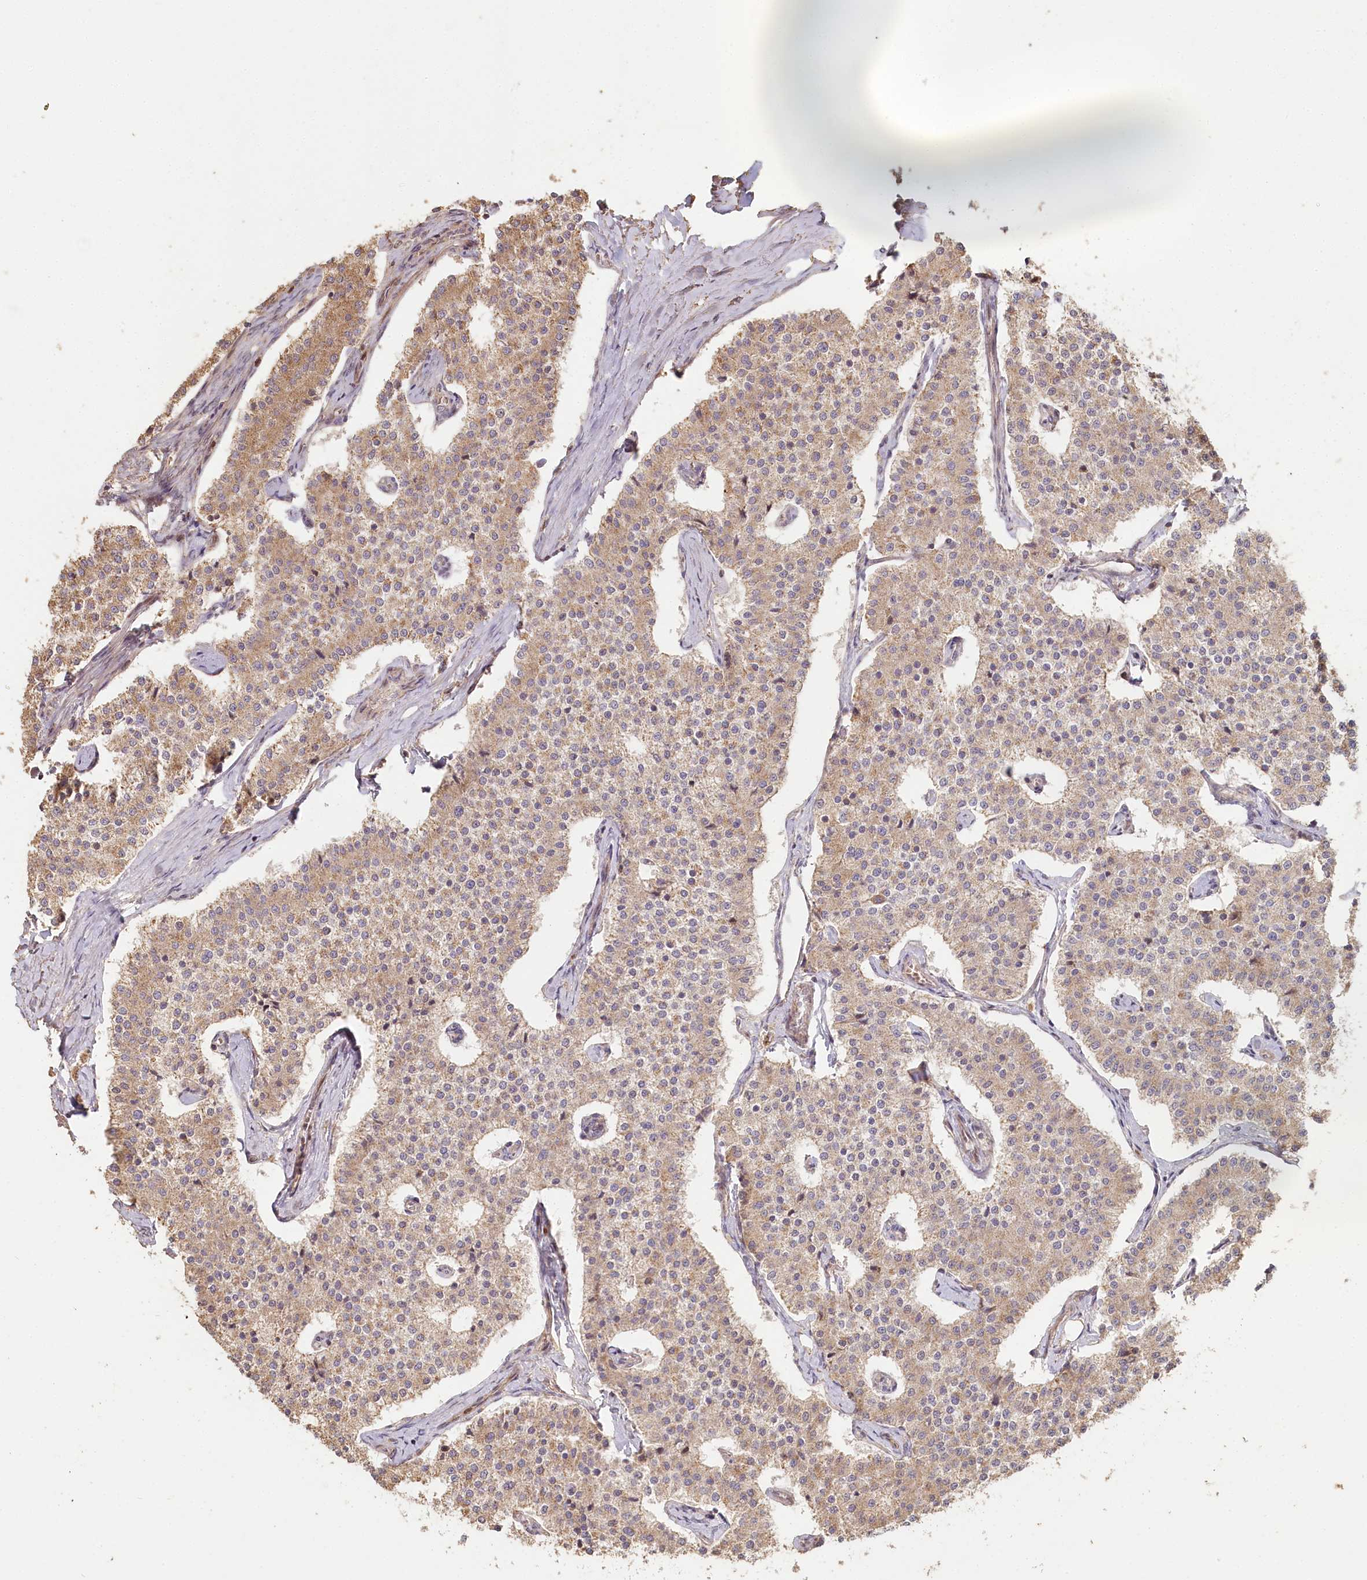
{"staining": {"intensity": "weak", "quantity": ">75%", "location": "cytoplasmic/membranous"}, "tissue": "carcinoid", "cell_type": "Tumor cells", "image_type": "cancer", "snomed": [{"axis": "morphology", "description": "Carcinoid, malignant, NOS"}, {"axis": "topography", "description": "Colon"}], "caption": "Immunohistochemistry staining of carcinoid, which reveals low levels of weak cytoplasmic/membranous expression in approximately >75% of tumor cells indicating weak cytoplasmic/membranous protein expression. The staining was performed using DAB (brown) for protein detection and nuclei were counterstained in hematoxylin (blue).", "gene": "HAL", "patient": {"sex": "female", "age": 52}}